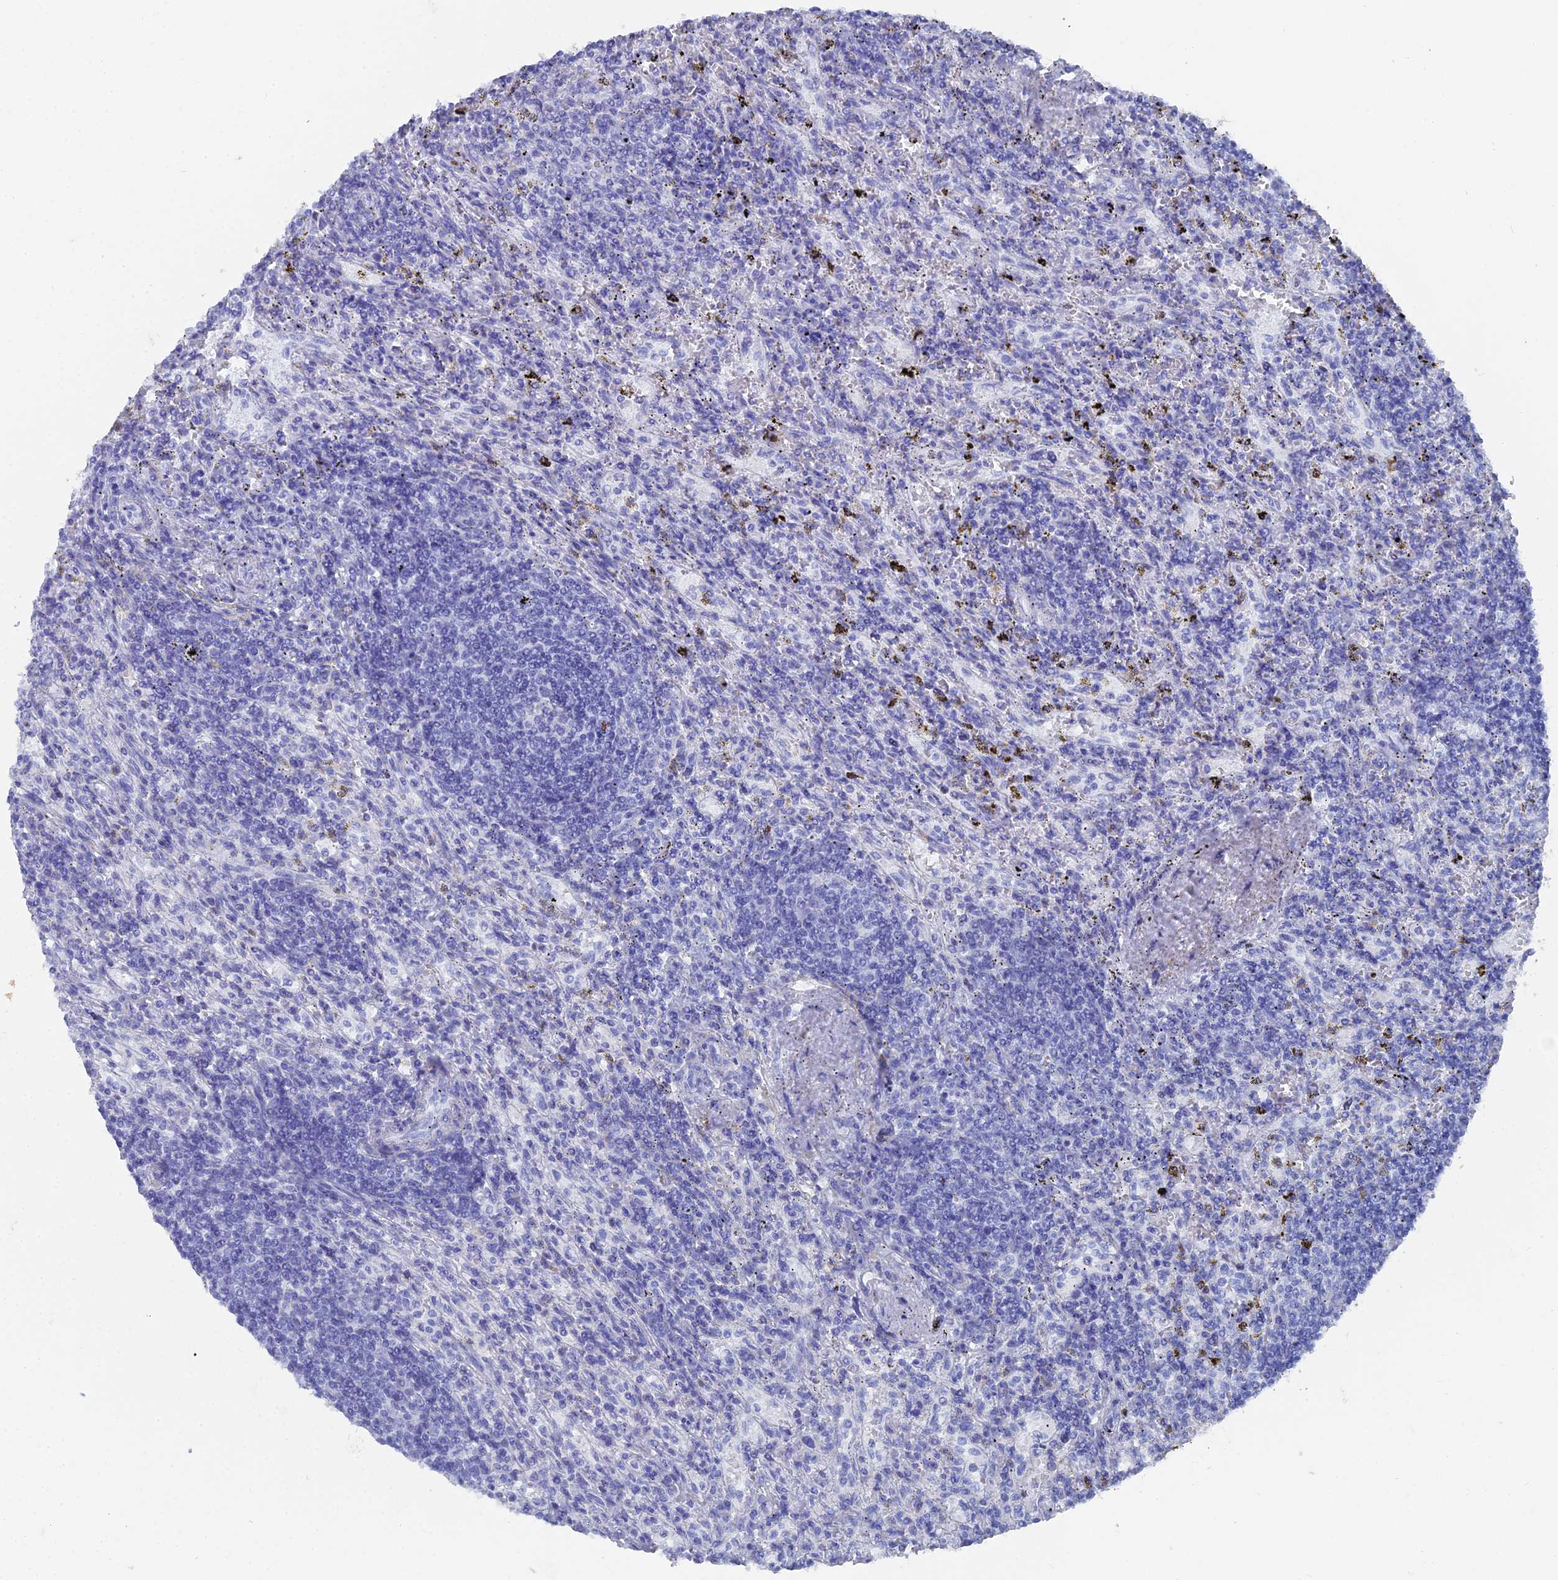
{"staining": {"intensity": "negative", "quantity": "none", "location": "none"}, "tissue": "lymphoma", "cell_type": "Tumor cells", "image_type": "cancer", "snomed": [{"axis": "morphology", "description": "Malignant lymphoma, non-Hodgkin's type, Low grade"}, {"axis": "topography", "description": "Spleen"}], "caption": "Human lymphoma stained for a protein using immunohistochemistry demonstrates no positivity in tumor cells.", "gene": "ENPP3", "patient": {"sex": "male", "age": 76}}